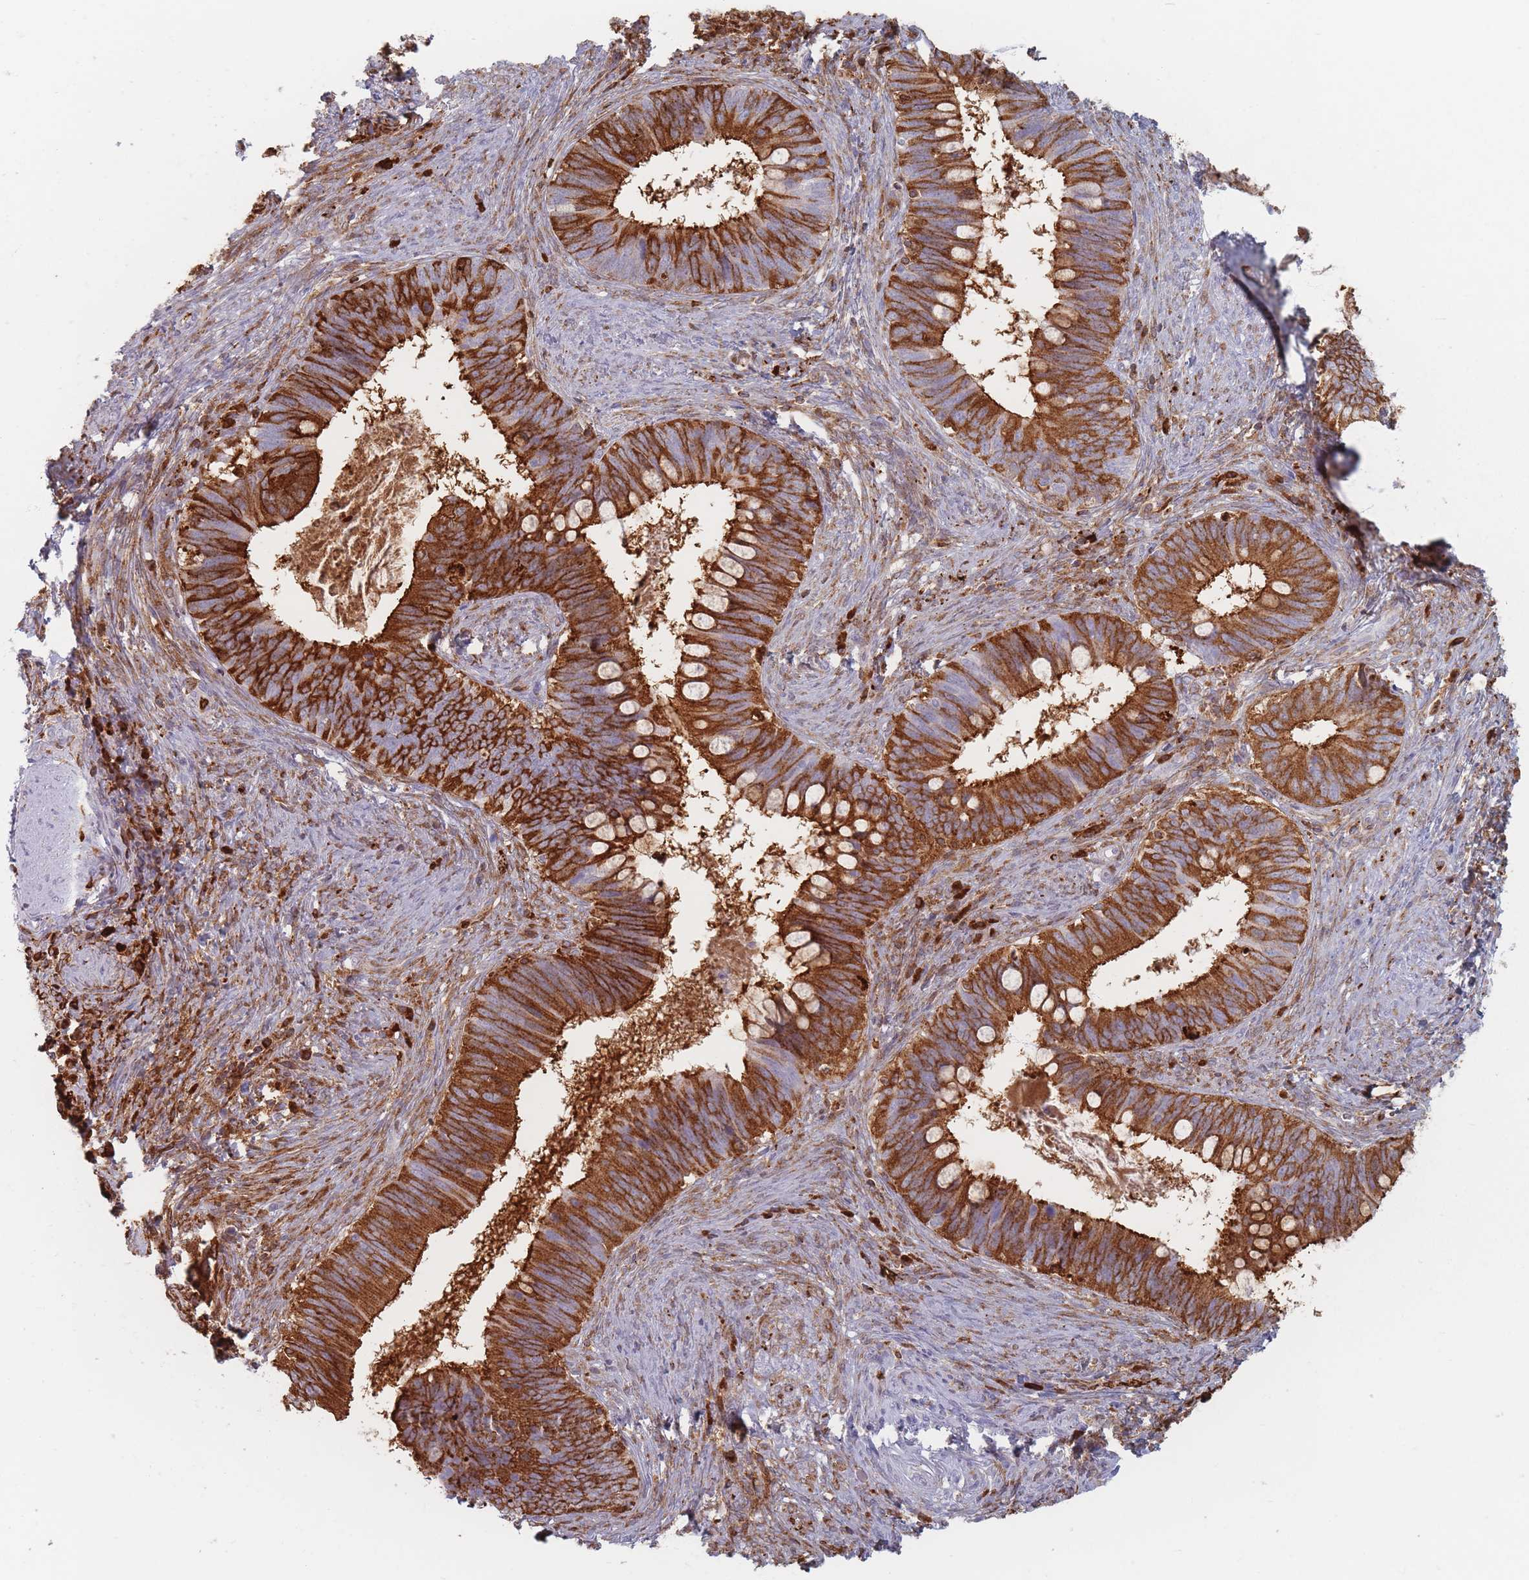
{"staining": {"intensity": "strong", "quantity": ">75%", "location": "cytoplasmic/membranous"}, "tissue": "cervical cancer", "cell_type": "Tumor cells", "image_type": "cancer", "snomed": [{"axis": "morphology", "description": "Adenocarcinoma, NOS"}, {"axis": "topography", "description": "Cervix"}], "caption": "This is a photomicrograph of immunohistochemistry (IHC) staining of cervical cancer (adenocarcinoma), which shows strong positivity in the cytoplasmic/membranous of tumor cells.", "gene": "SLC2A6", "patient": {"sex": "female", "age": 42}}